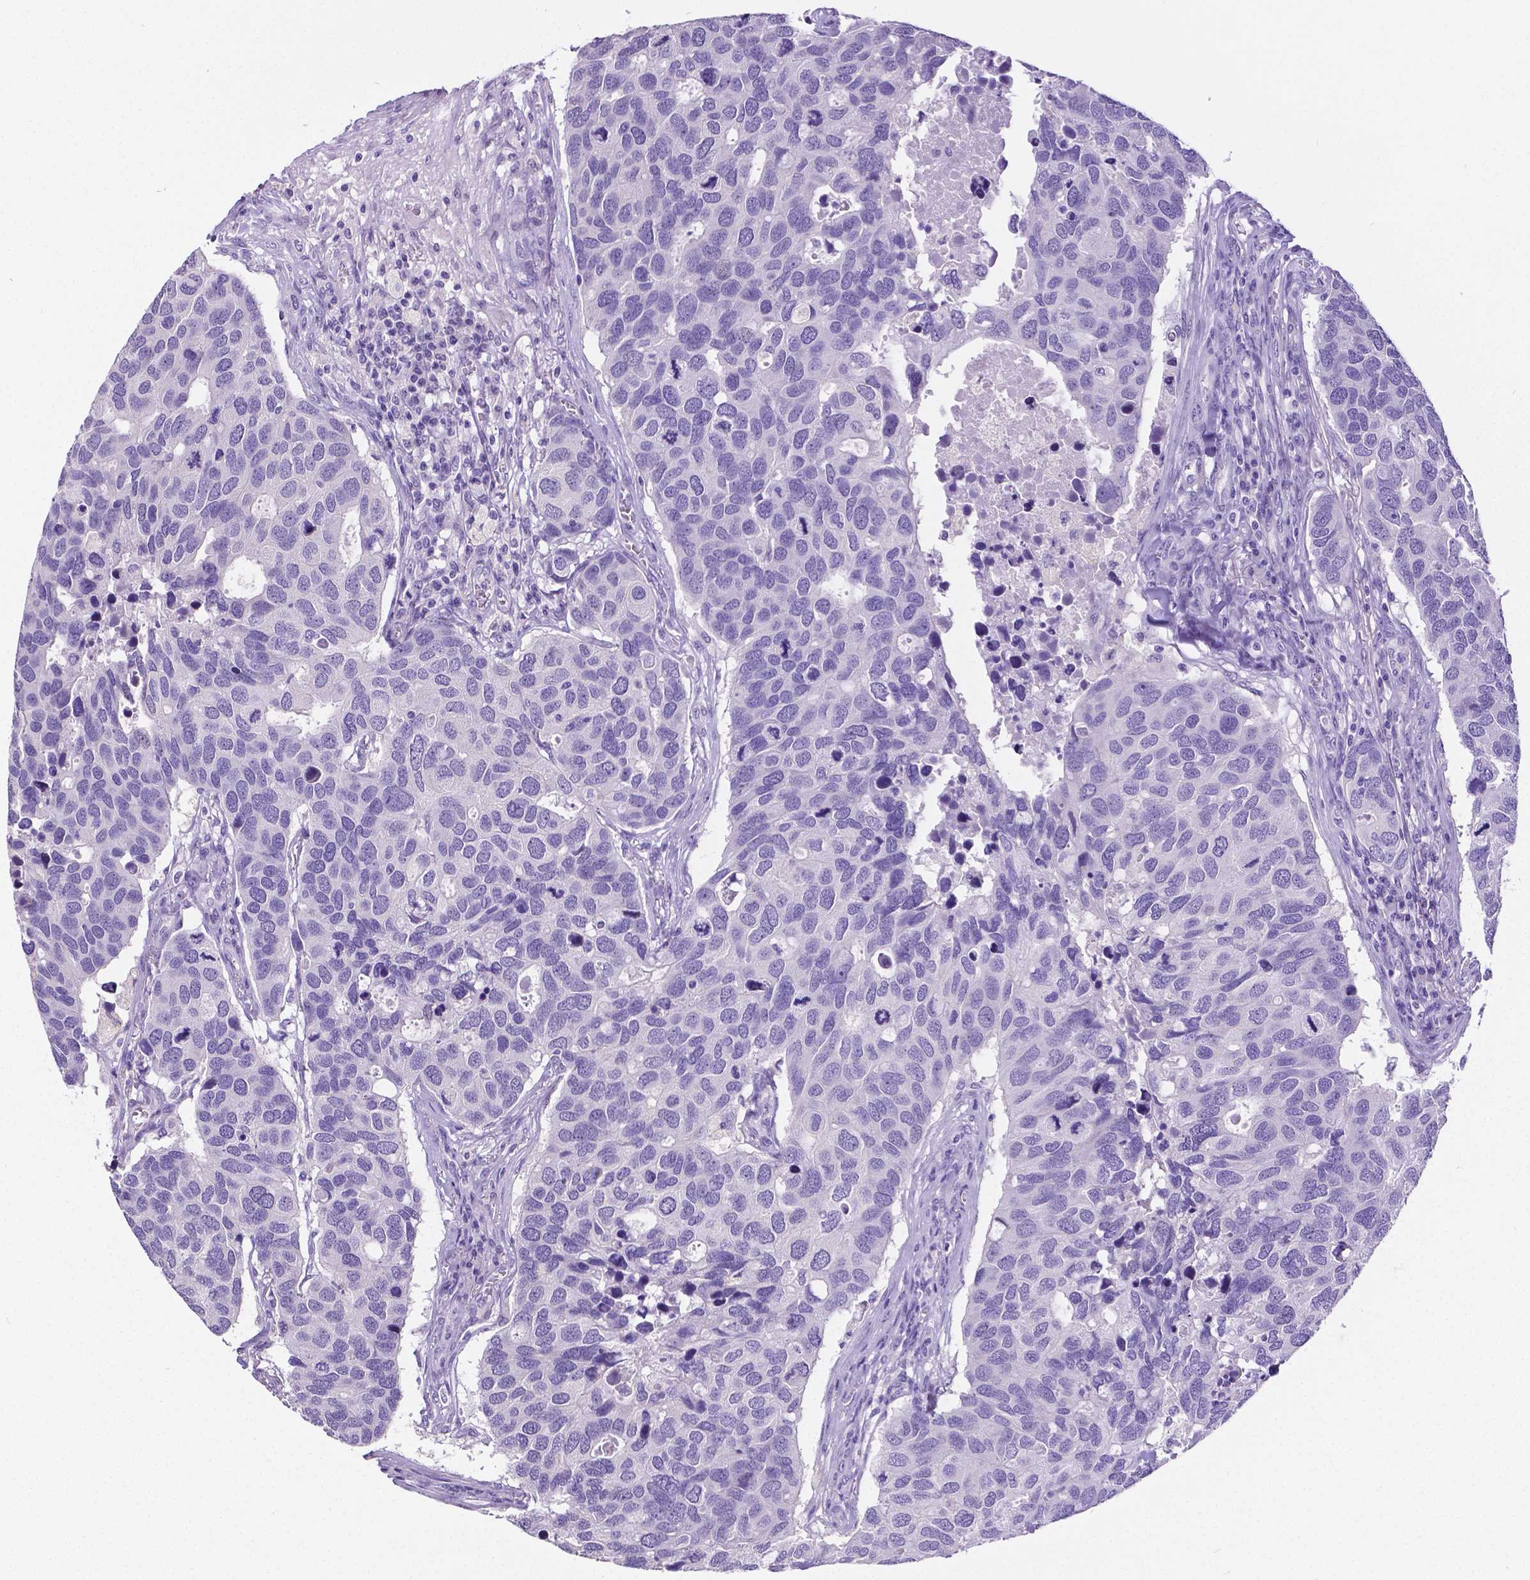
{"staining": {"intensity": "negative", "quantity": "none", "location": "none"}, "tissue": "breast cancer", "cell_type": "Tumor cells", "image_type": "cancer", "snomed": [{"axis": "morphology", "description": "Duct carcinoma"}, {"axis": "topography", "description": "Breast"}], "caption": "This is a image of immunohistochemistry (IHC) staining of breast invasive ductal carcinoma, which shows no expression in tumor cells.", "gene": "SATB2", "patient": {"sex": "female", "age": 83}}